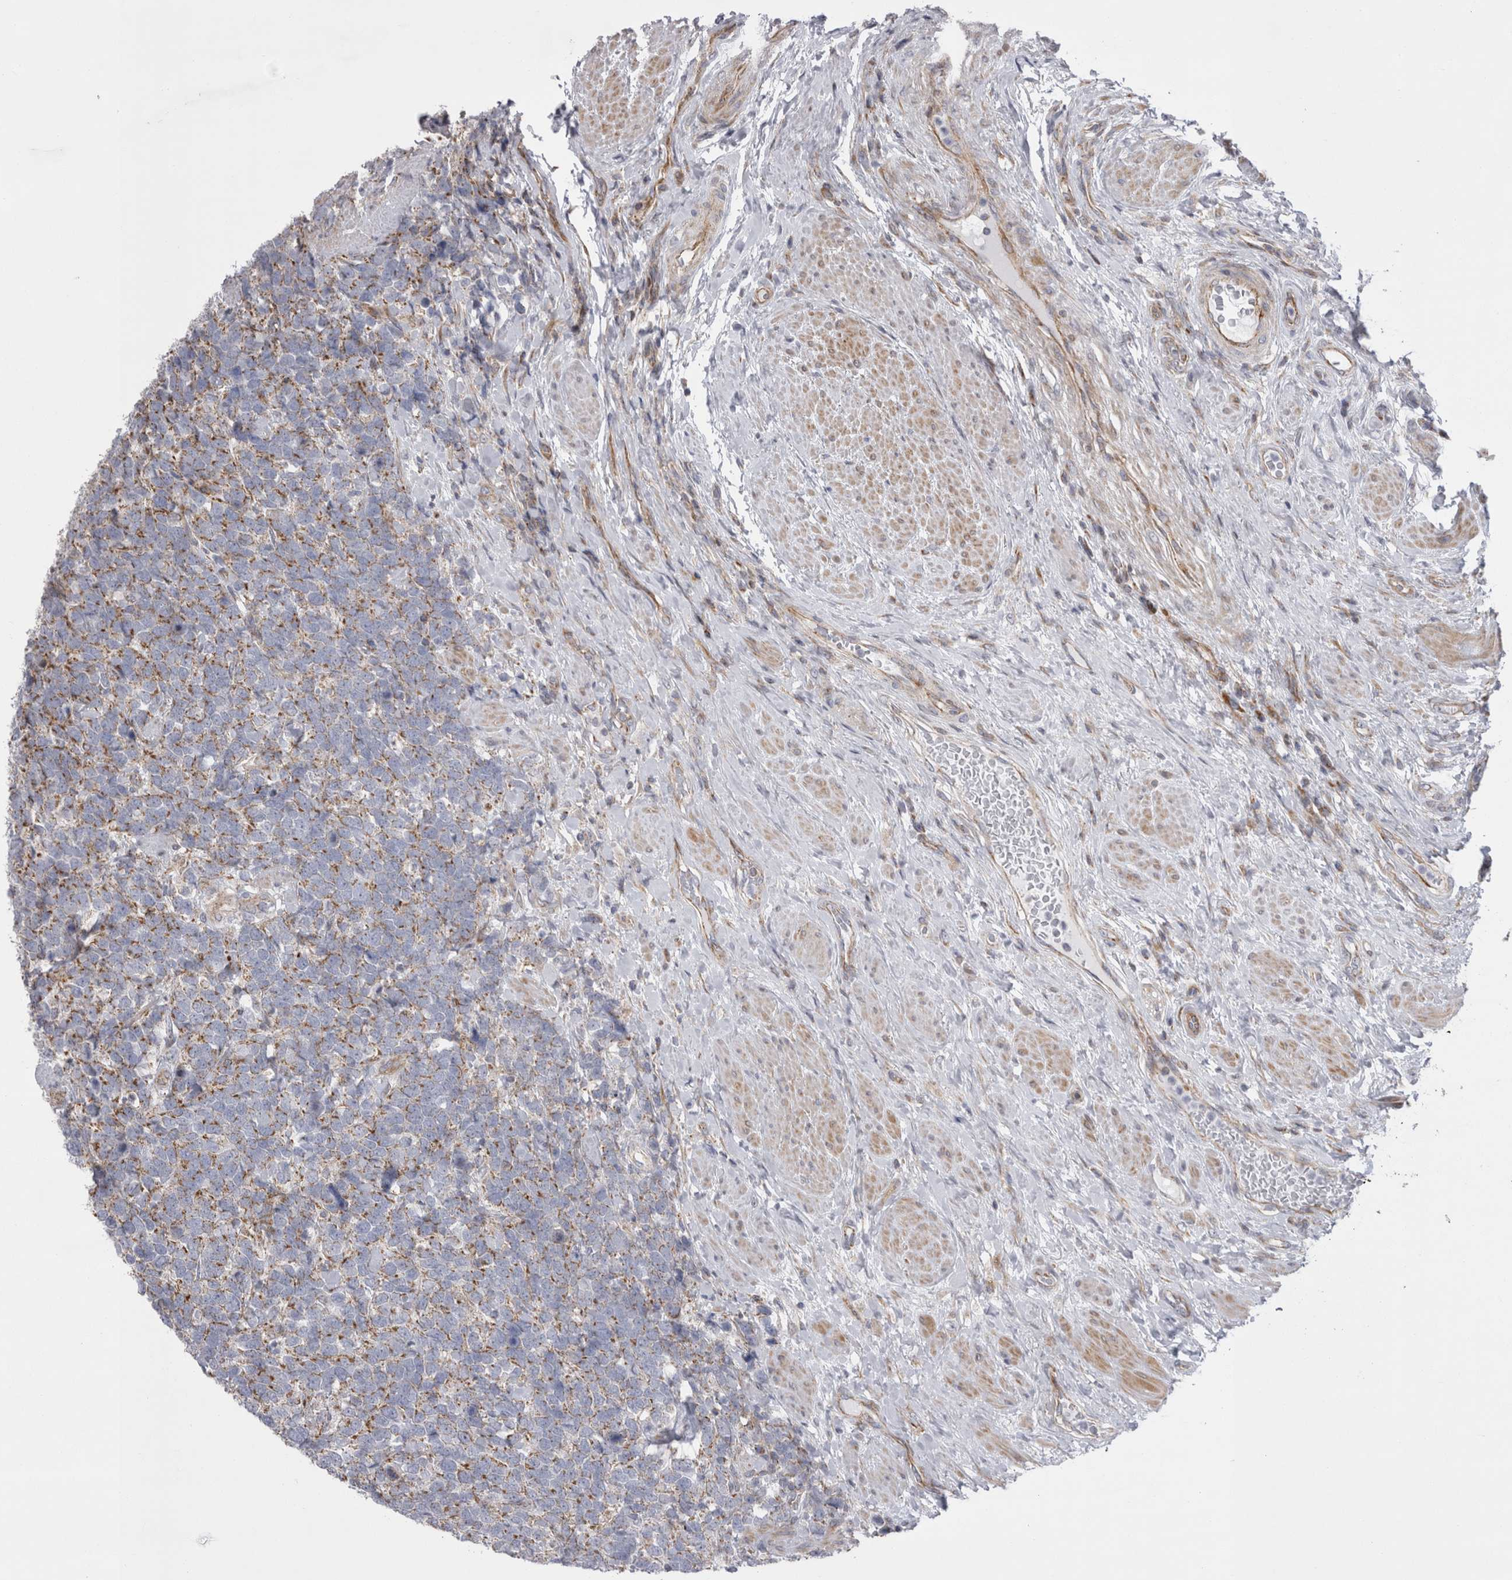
{"staining": {"intensity": "moderate", "quantity": ">75%", "location": "cytoplasmic/membranous"}, "tissue": "urothelial cancer", "cell_type": "Tumor cells", "image_type": "cancer", "snomed": [{"axis": "morphology", "description": "Urothelial carcinoma, High grade"}, {"axis": "topography", "description": "Urinary bladder"}], "caption": "Urothelial cancer stained for a protein (brown) exhibits moderate cytoplasmic/membranous positive positivity in about >75% of tumor cells.", "gene": "TSPOAP1", "patient": {"sex": "female", "age": 82}}